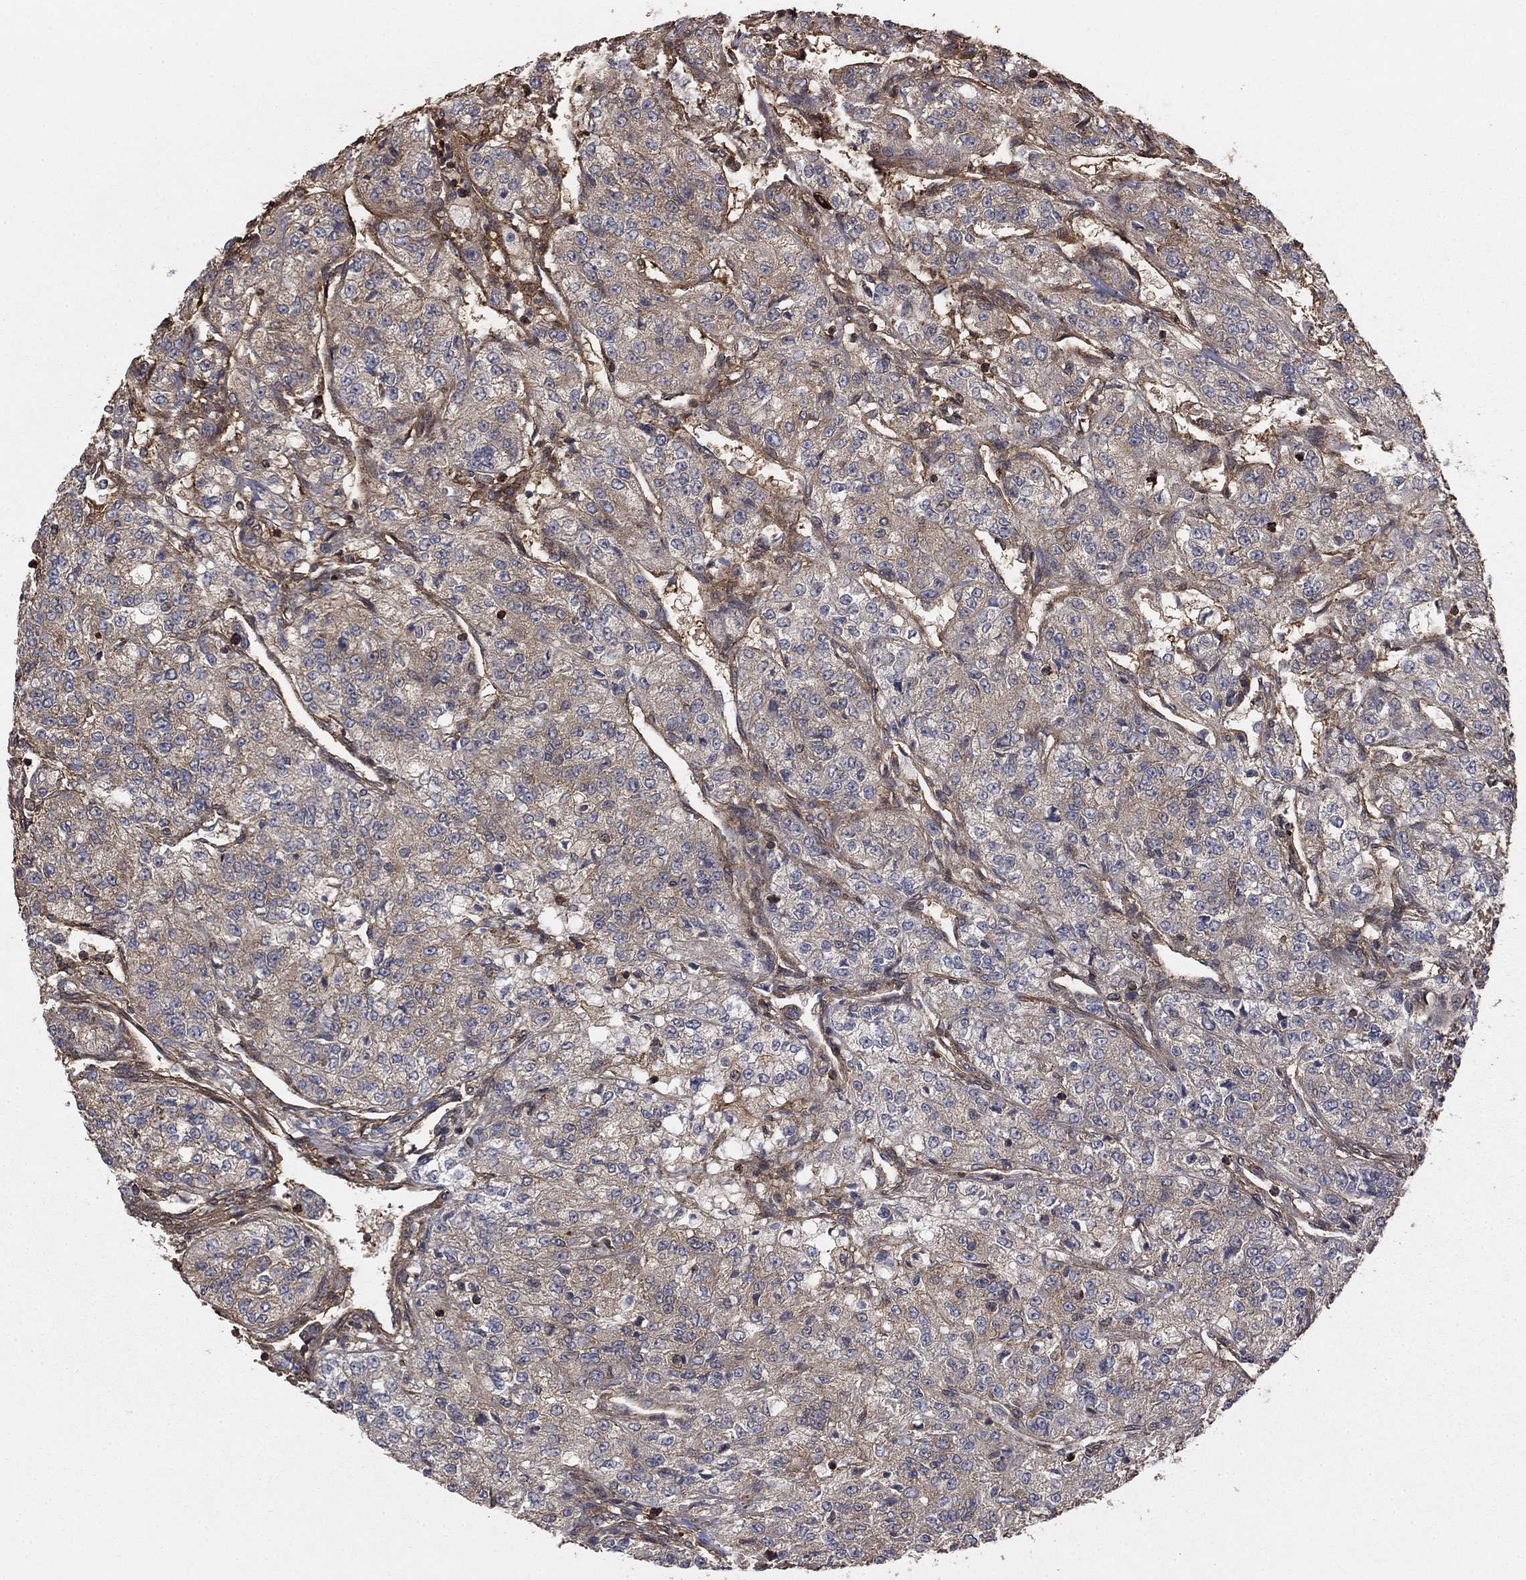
{"staining": {"intensity": "negative", "quantity": "none", "location": "none"}, "tissue": "renal cancer", "cell_type": "Tumor cells", "image_type": "cancer", "snomed": [{"axis": "morphology", "description": "Adenocarcinoma, NOS"}, {"axis": "topography", "description": "Kidney"}], "caption": "DAB immunohistochemical staining of human adenocarcinoma (renal) shows no significant staining in tumor cells. Brightfield microscopy of immunohistochemistry (IHC) stained with DAB (3,3'-diaminobenzidine) (brown) and hematoxylin (blue), captured at high magnification.", "gene": "HABP4", "patient": {"sex": "female", "age": 63}}